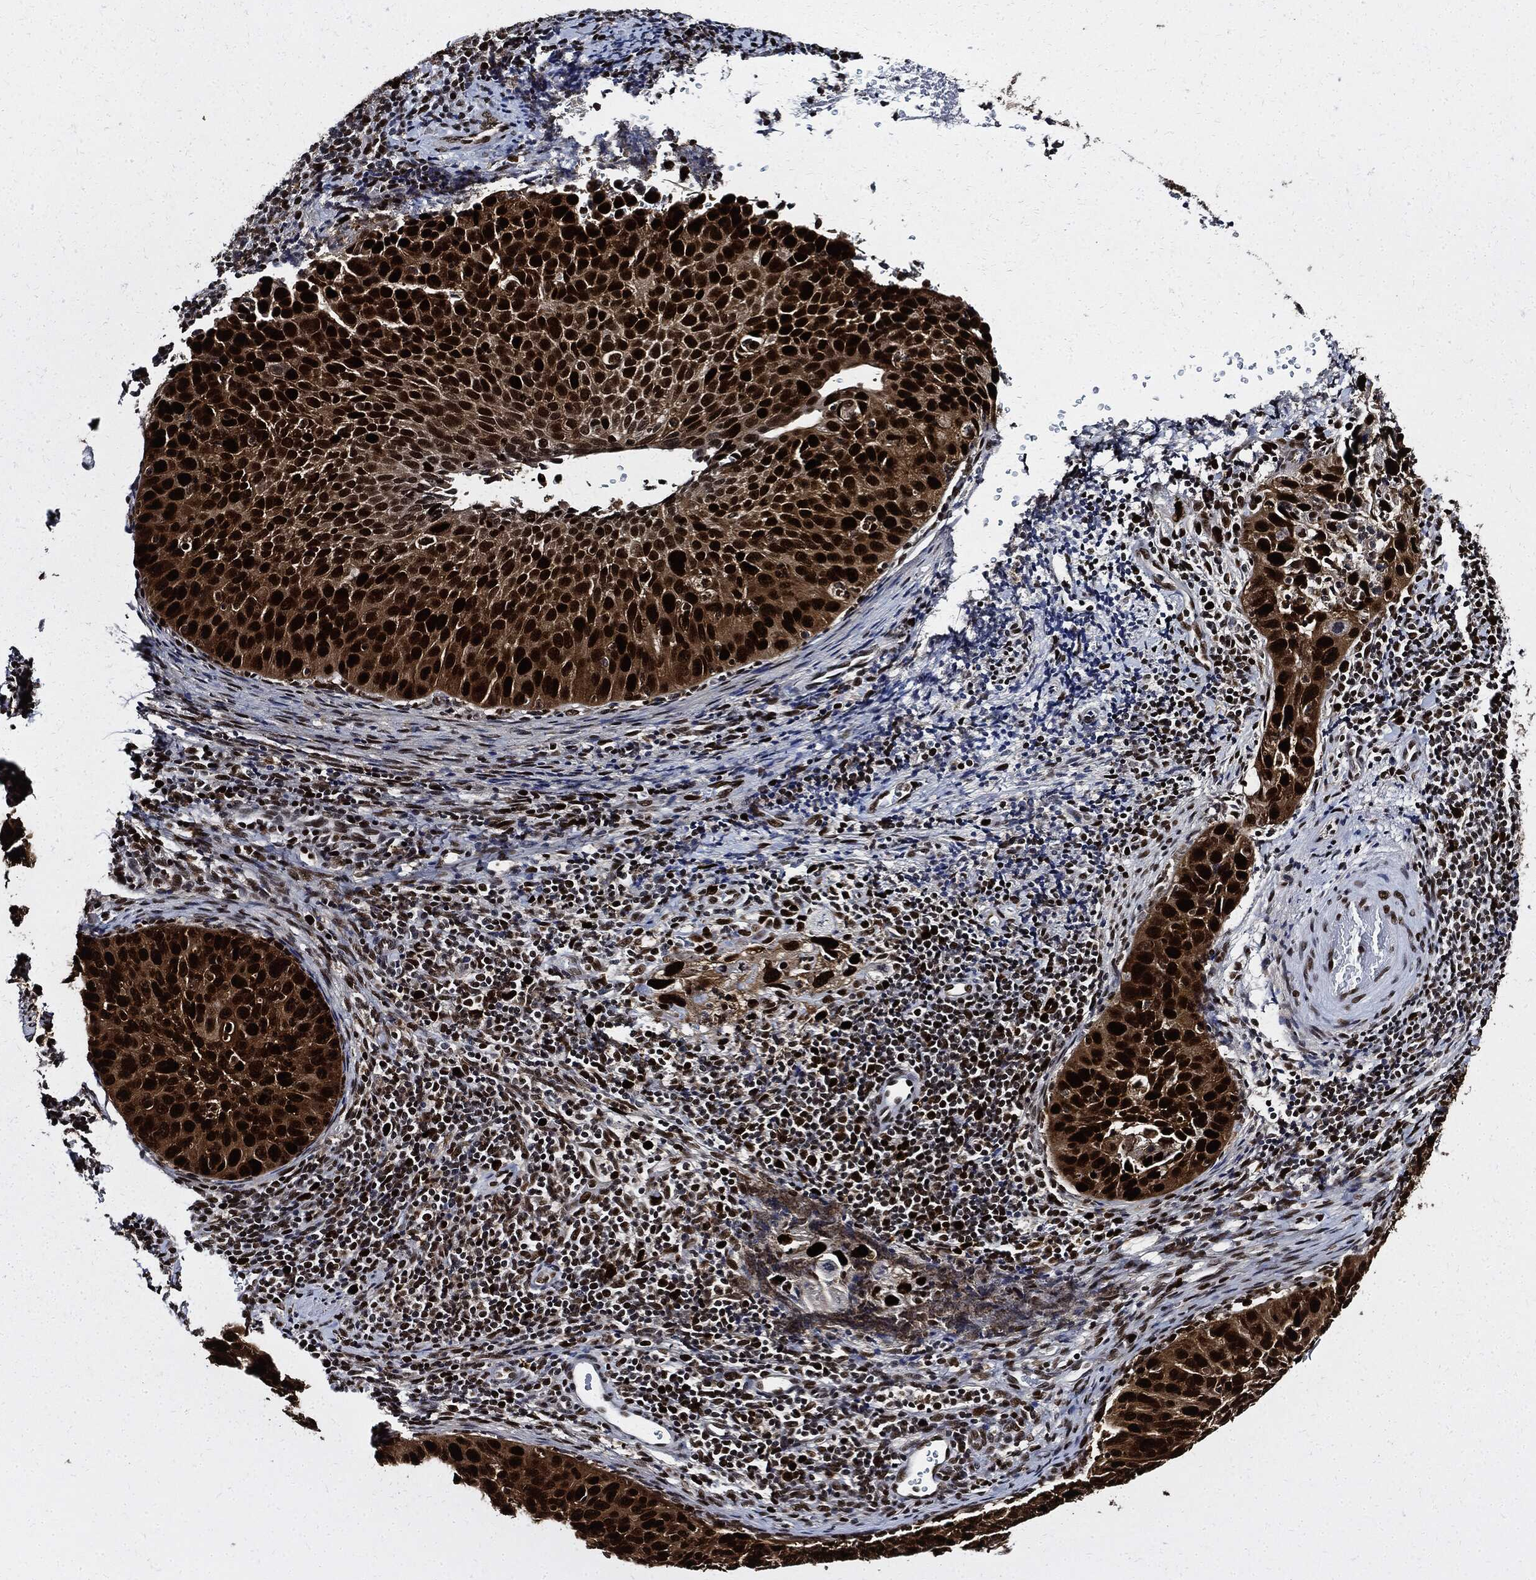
{"staining": {"intensity": "strong", "quantity": ">75%", "location": "cytoplasmic/membranous,nuclear"}, "tissue": "cervical cancer", "cell_type": "Tumor cells", "image_type": "cancer", "snomed": [{"axis": "morphology", "description": "Squamous cell carcinoma, NOS"}, {"axis": "topography", "description": "Cervix"}], "caption": "Tumor cells exhibit strong cytoplasmic/membranous and nuclear positivity in approximately >75% of cells in squamous cell carcinoma (cervical). (DAB IHC with brightfield microscopy, high magnification).", "gene": "PCNA", "patient": {"sex": "female", "age": 26}}